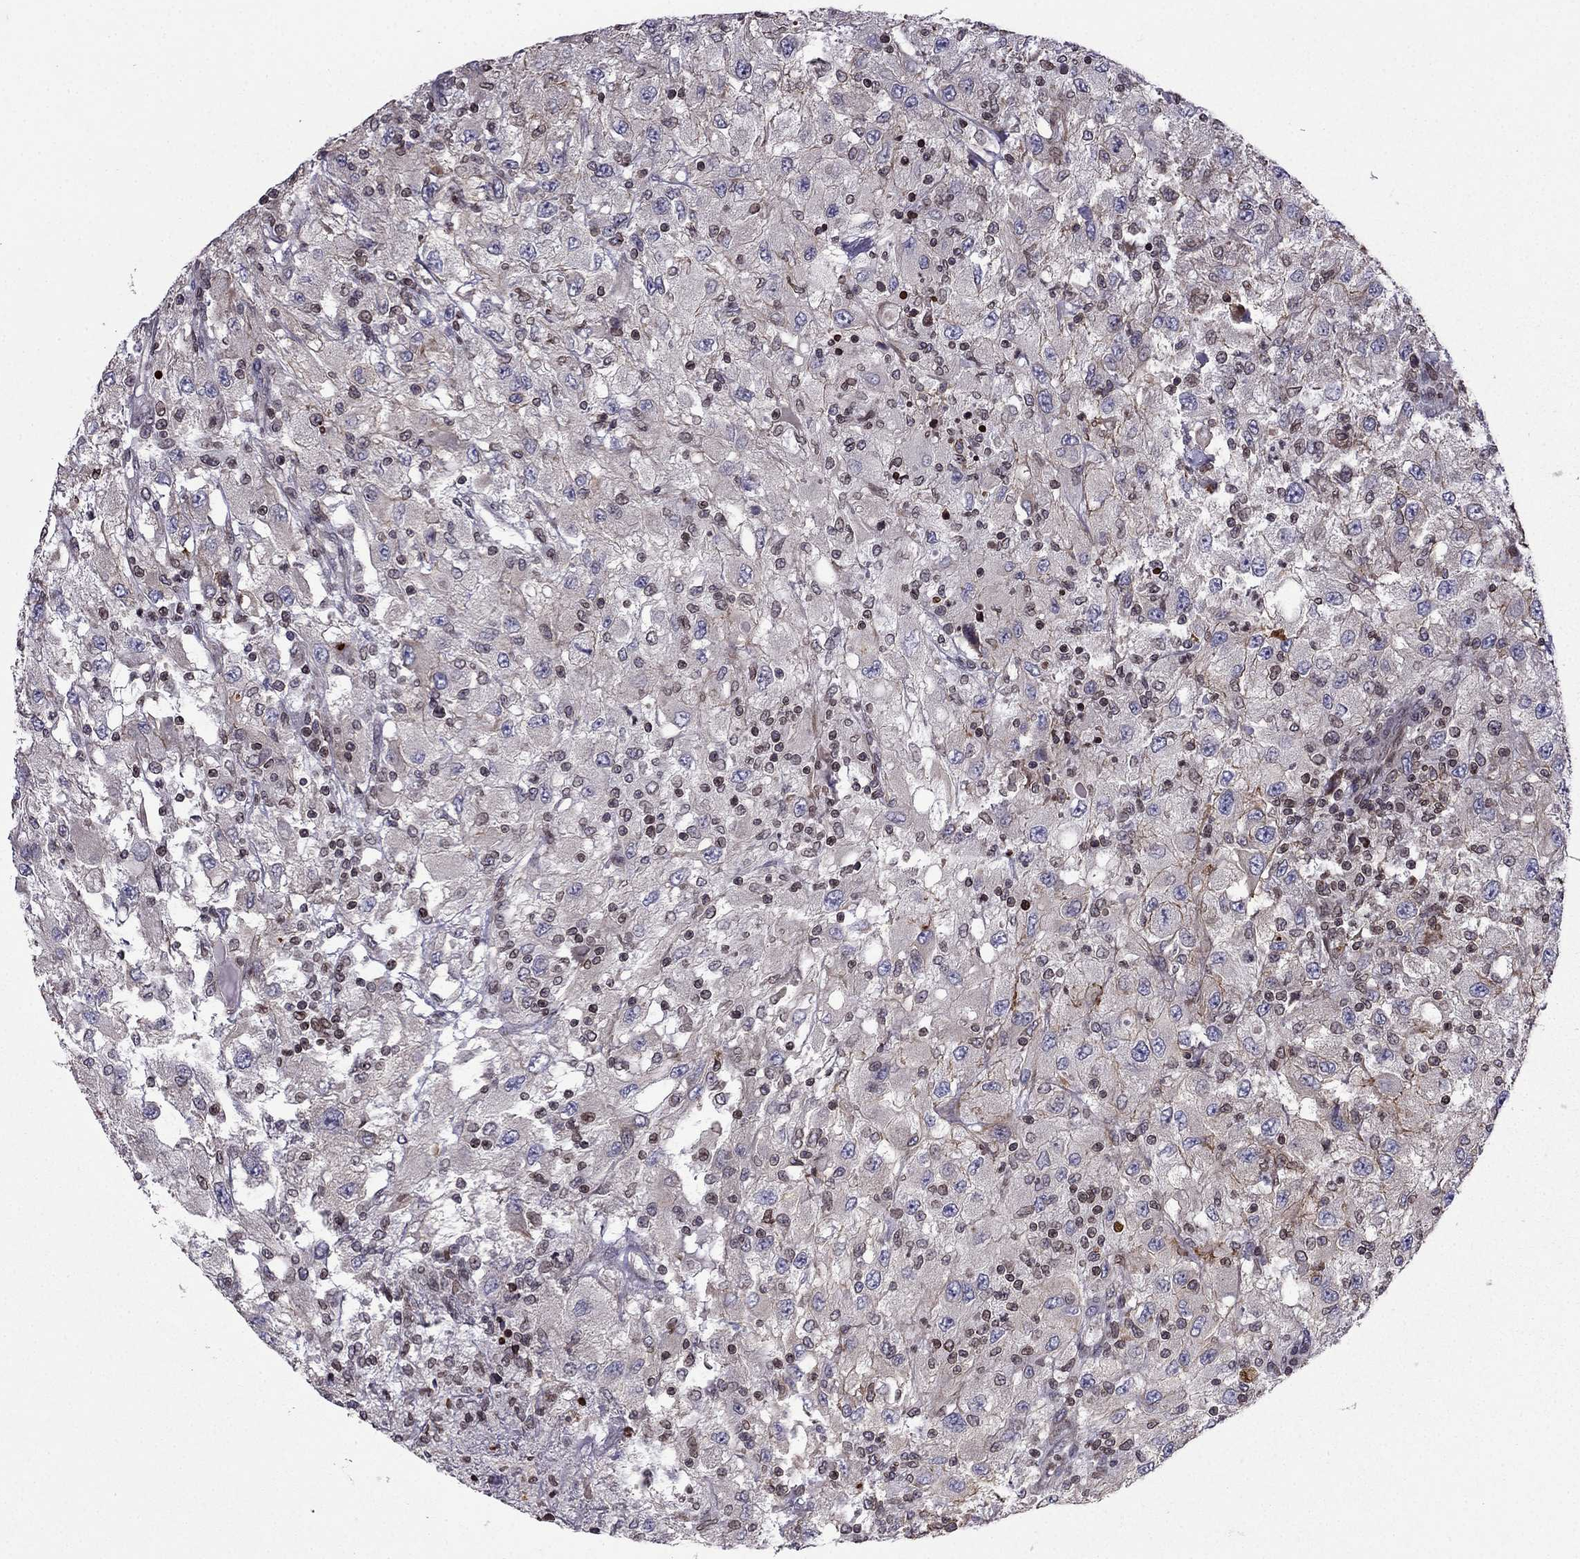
{"staining": {"intensity": "negative", "quantity": "none", "location": "none"}, "tissue": "renal cancer", "cell_type": "Tumor cells", "image_type": "cancer", "snomed": [{"axis": "morphology", "description": "Adenocarcinoma, NOS"}, {"axis": "topography", "description": "Kidney"}], "caption": "There is no significant positivity in tumor cells of adenocarcinoma (renal).", "gene": "CDC42BPA", "patient": {"sex": "female", "age": 67}}